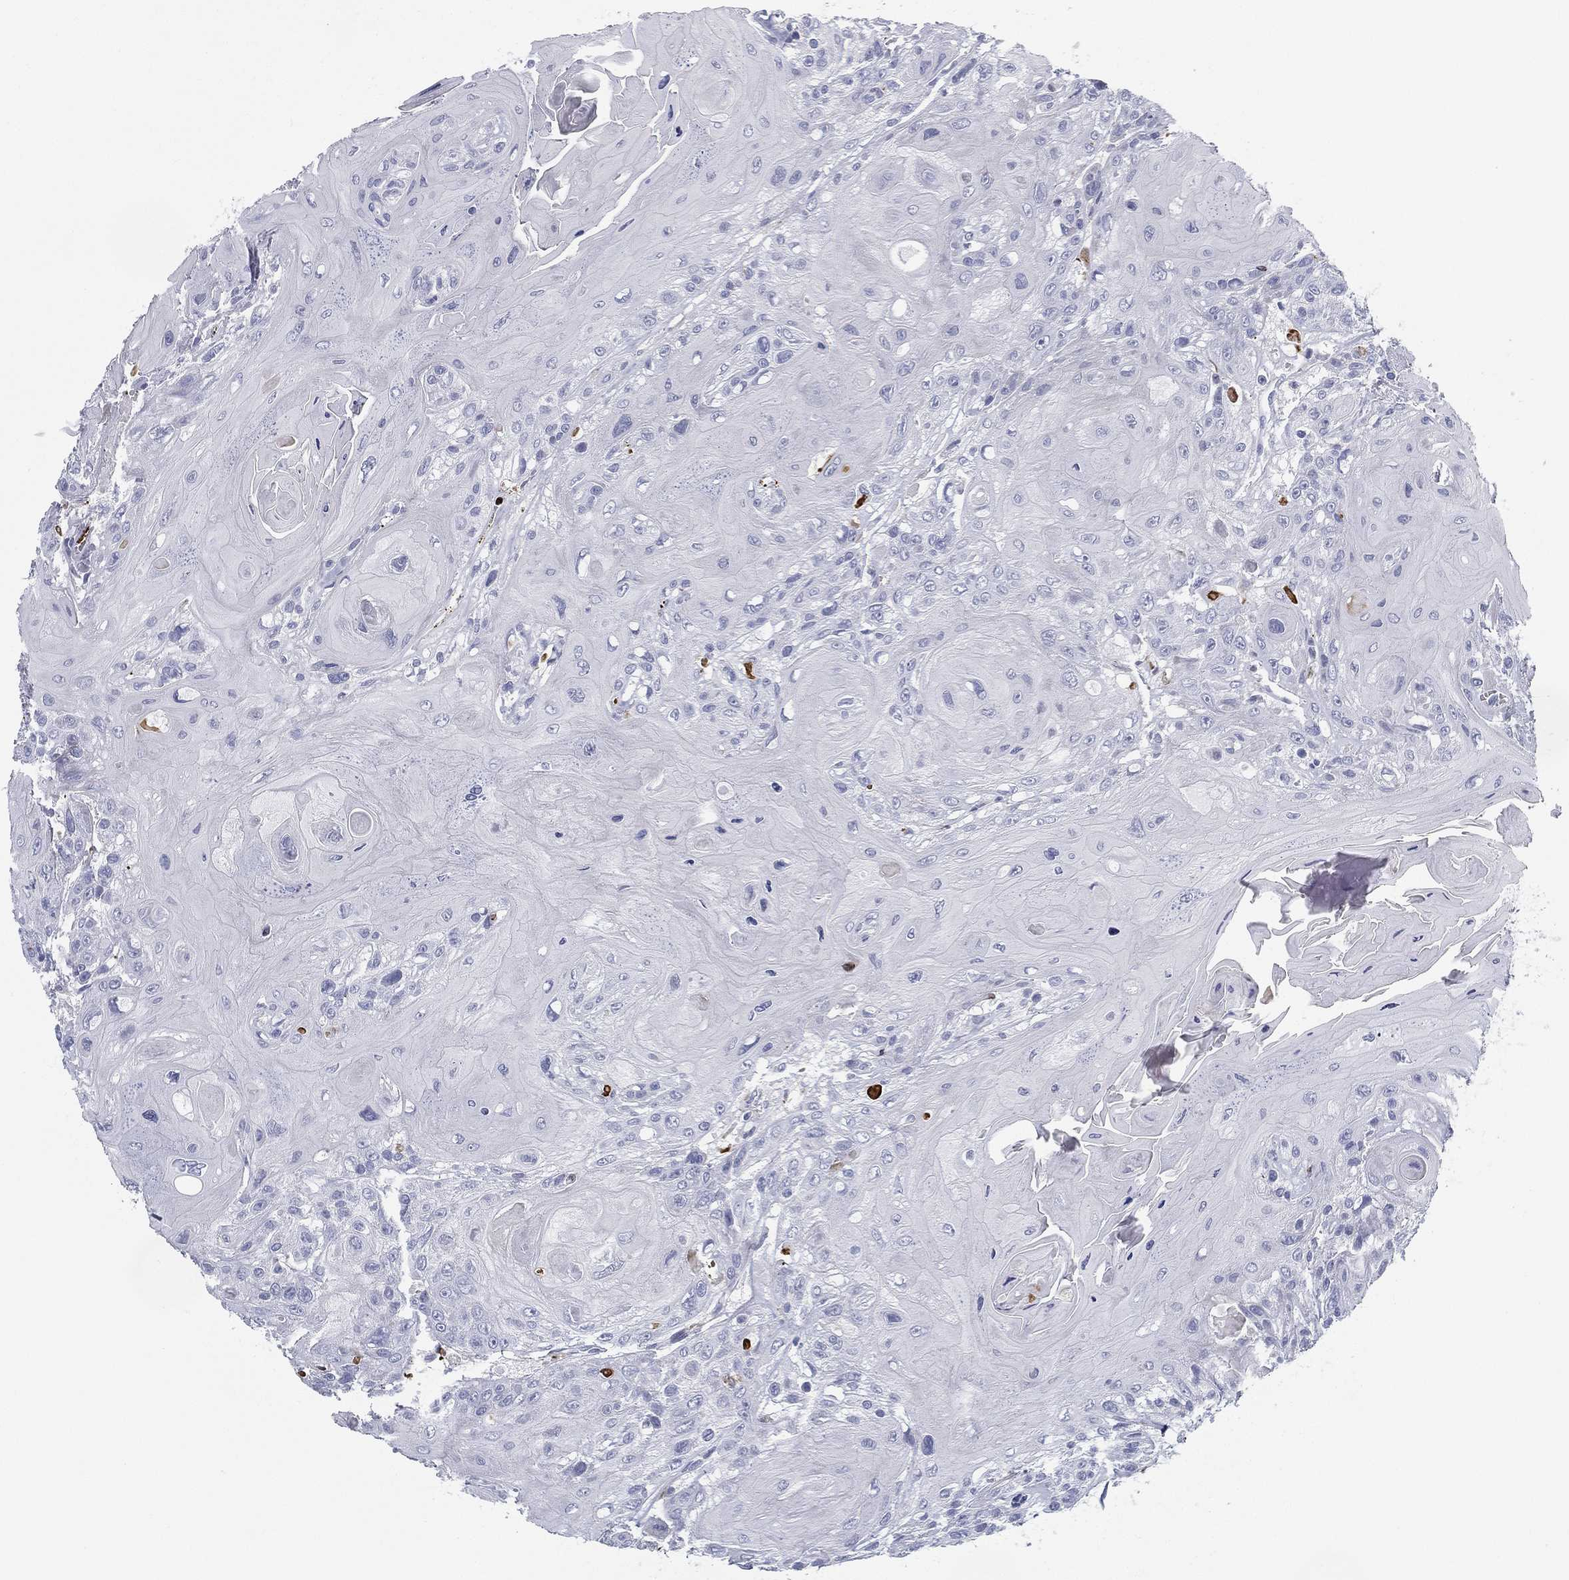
{"staining": {"intensity": "negative", "quantity": "none", "location": "none"}, "tissue": "head and neck cancer", "cell_type": "Tumor cells", "image_type": "cancer", "snomed": [{"axis": "morphology", "description": "Squamous cell carcinoma, NOS"}, {"axis": "topography", "description": "Head-Neck"}], "caption": "Protein analysis of head and neck cancer (squamous cell carcinoma) reveals no significant positivity in tumor cells. (Immunohistochemistry (ihc), brightfield microscopy, high magnification).", "gene": "SPPL2C", "patient": {"sex": "female", "age": 59}}